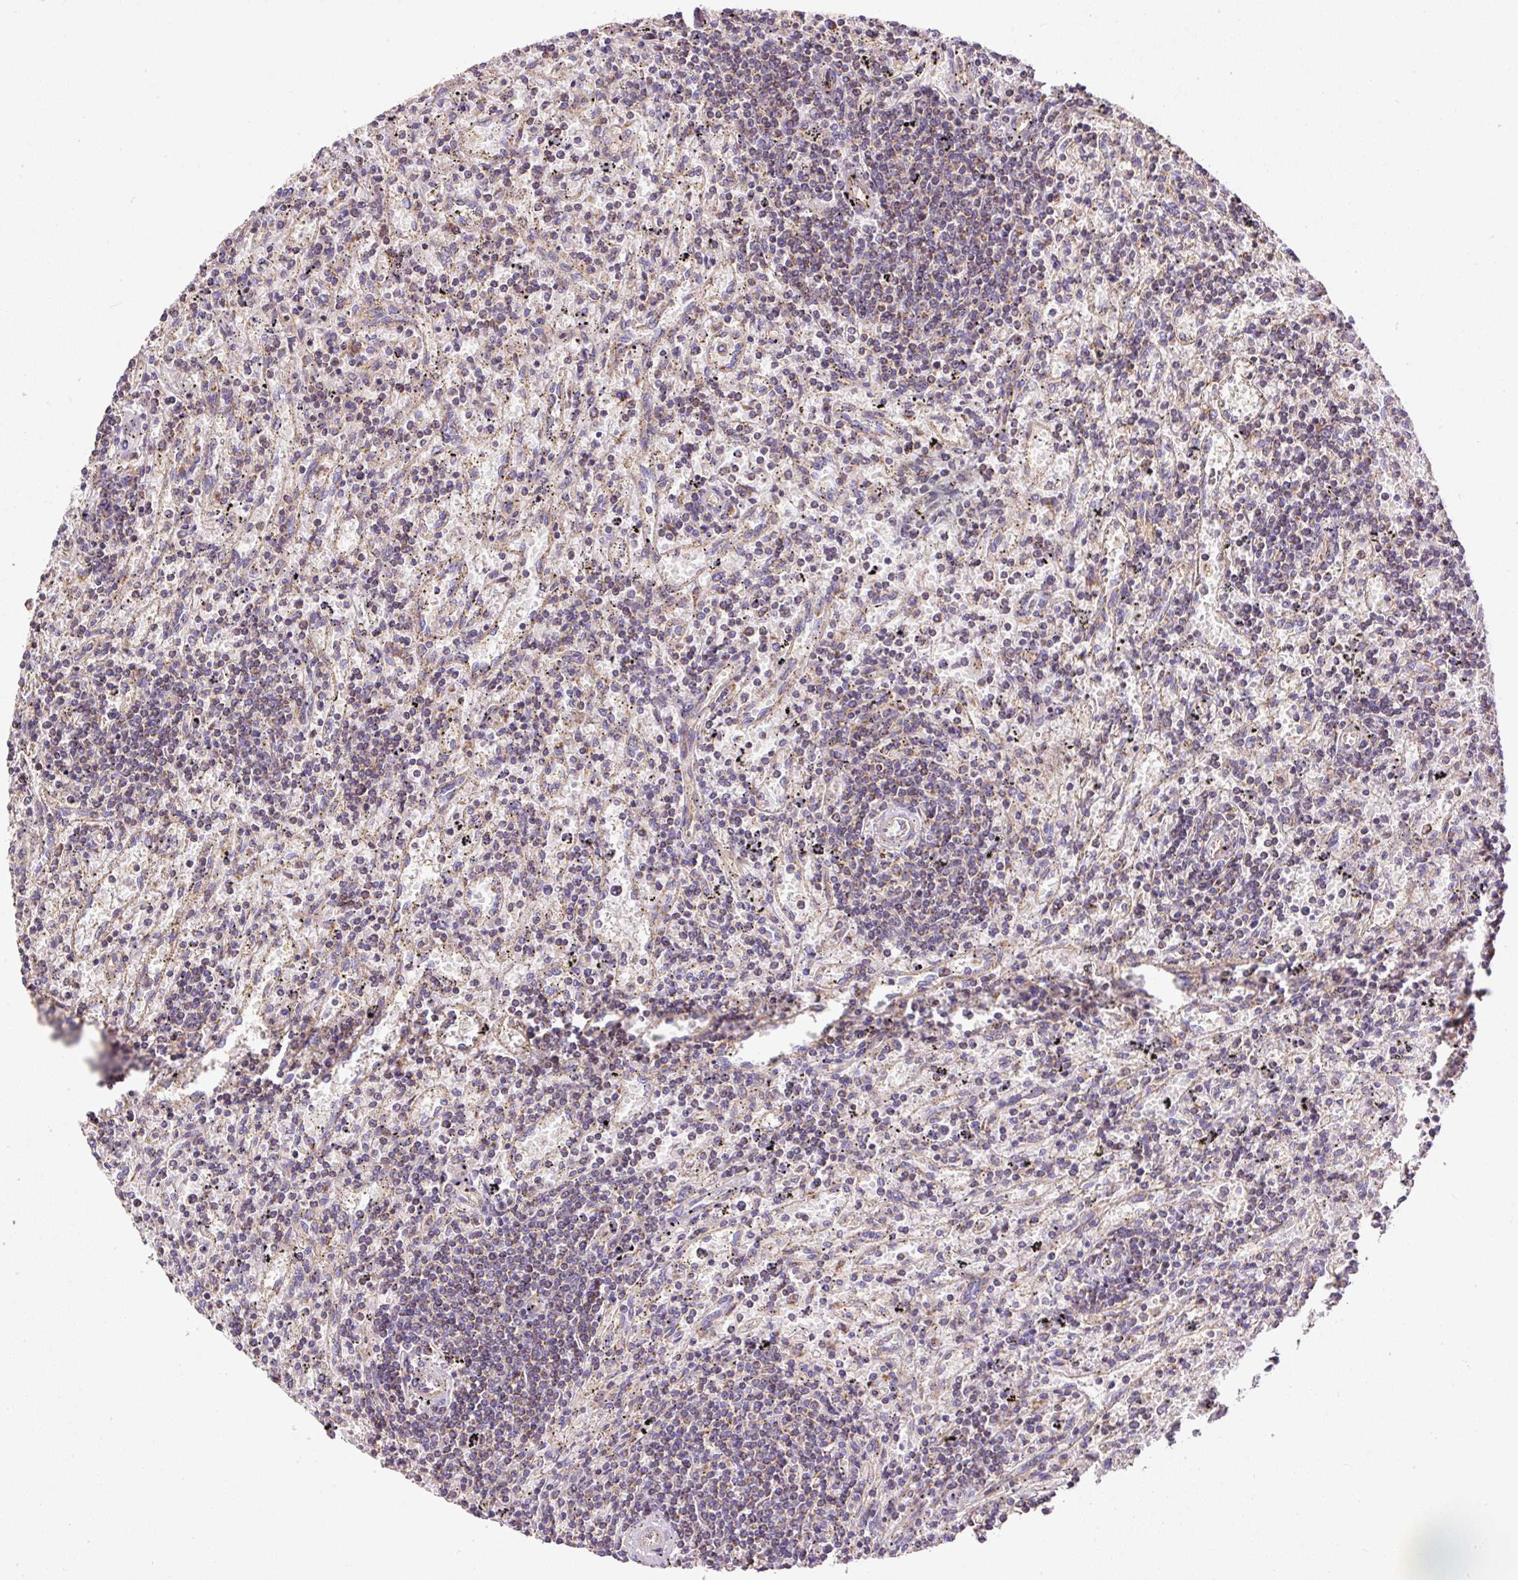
{"staining": {"intensity": "negative", "quantity": "none", "location": "none"}, "tissue": "lymphoma", "cell_type": "Tumor cells", "image_type": "cancer", "snomed": [{"axis": "morphology", "description": "Malignant lymphoma, non-Hodgkin's type, Low grade"}, {"axis": "topography", "description": "Spleen"}], "caption": "Human lymphoma stained for a protein using immunohistochemistry (IHC) reveals no positivity in tumor cells.", "gene": "NDUFAF2", "patient": {"sex": "male", "age": 76}}